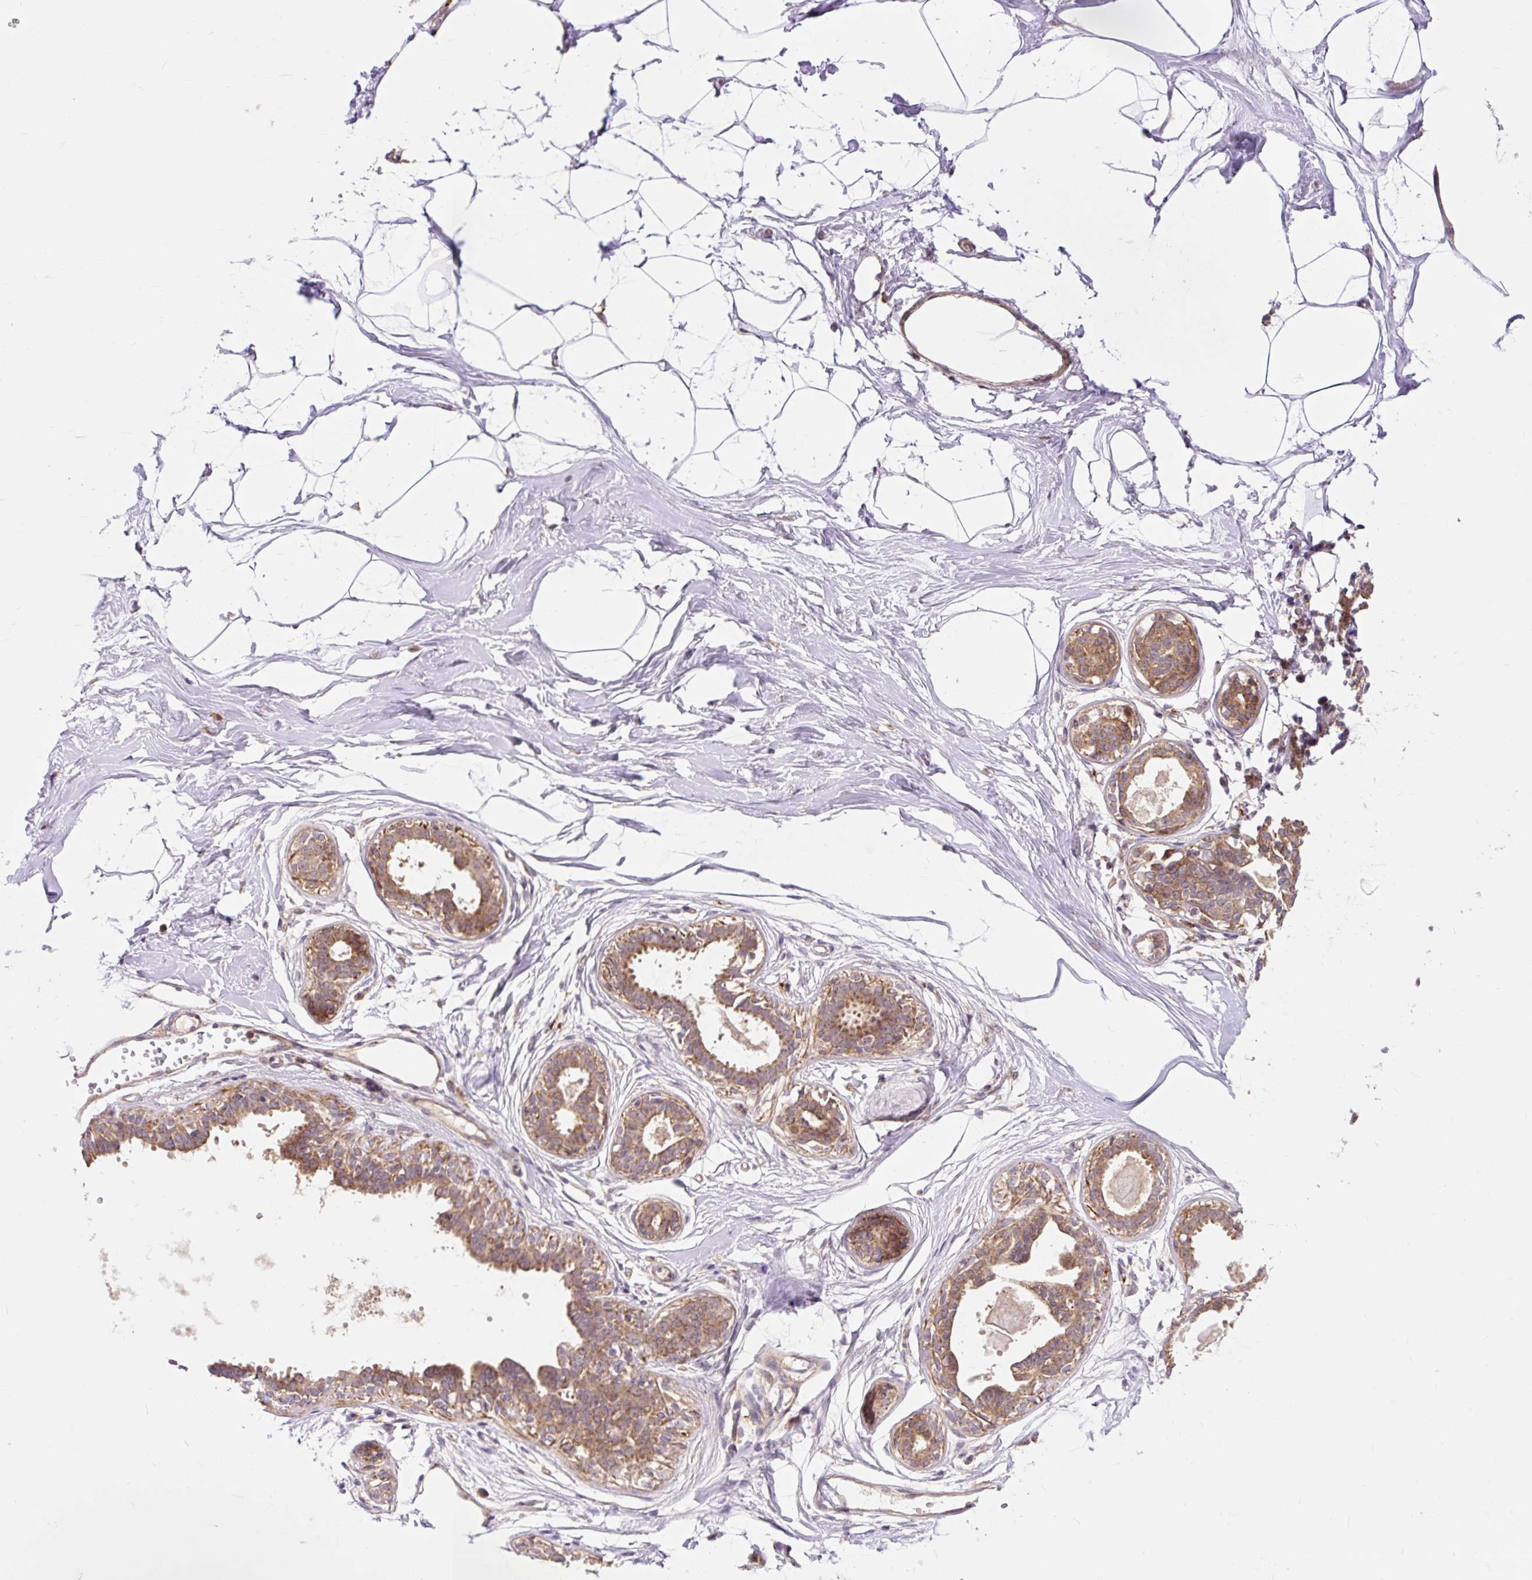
{"staining": {"intensity": "negative", "quantity": "none", "location": "none"}, "tissue": "breast", "cell_type": "Adipocytes", "image_type": "normal", "snomed": [{"axis": "morphology", "description": "Normal tissue, NOS"}, {"axis": "topography", "description": "Breast"}], "caption": "Immunohistochemistry histopathology image of unremarkable breast: human breast stained with DAB displays no significant protein staining in adipocytes.", "gene": "TRIAP1", "patient": {"sex": "female", "age": 45}}